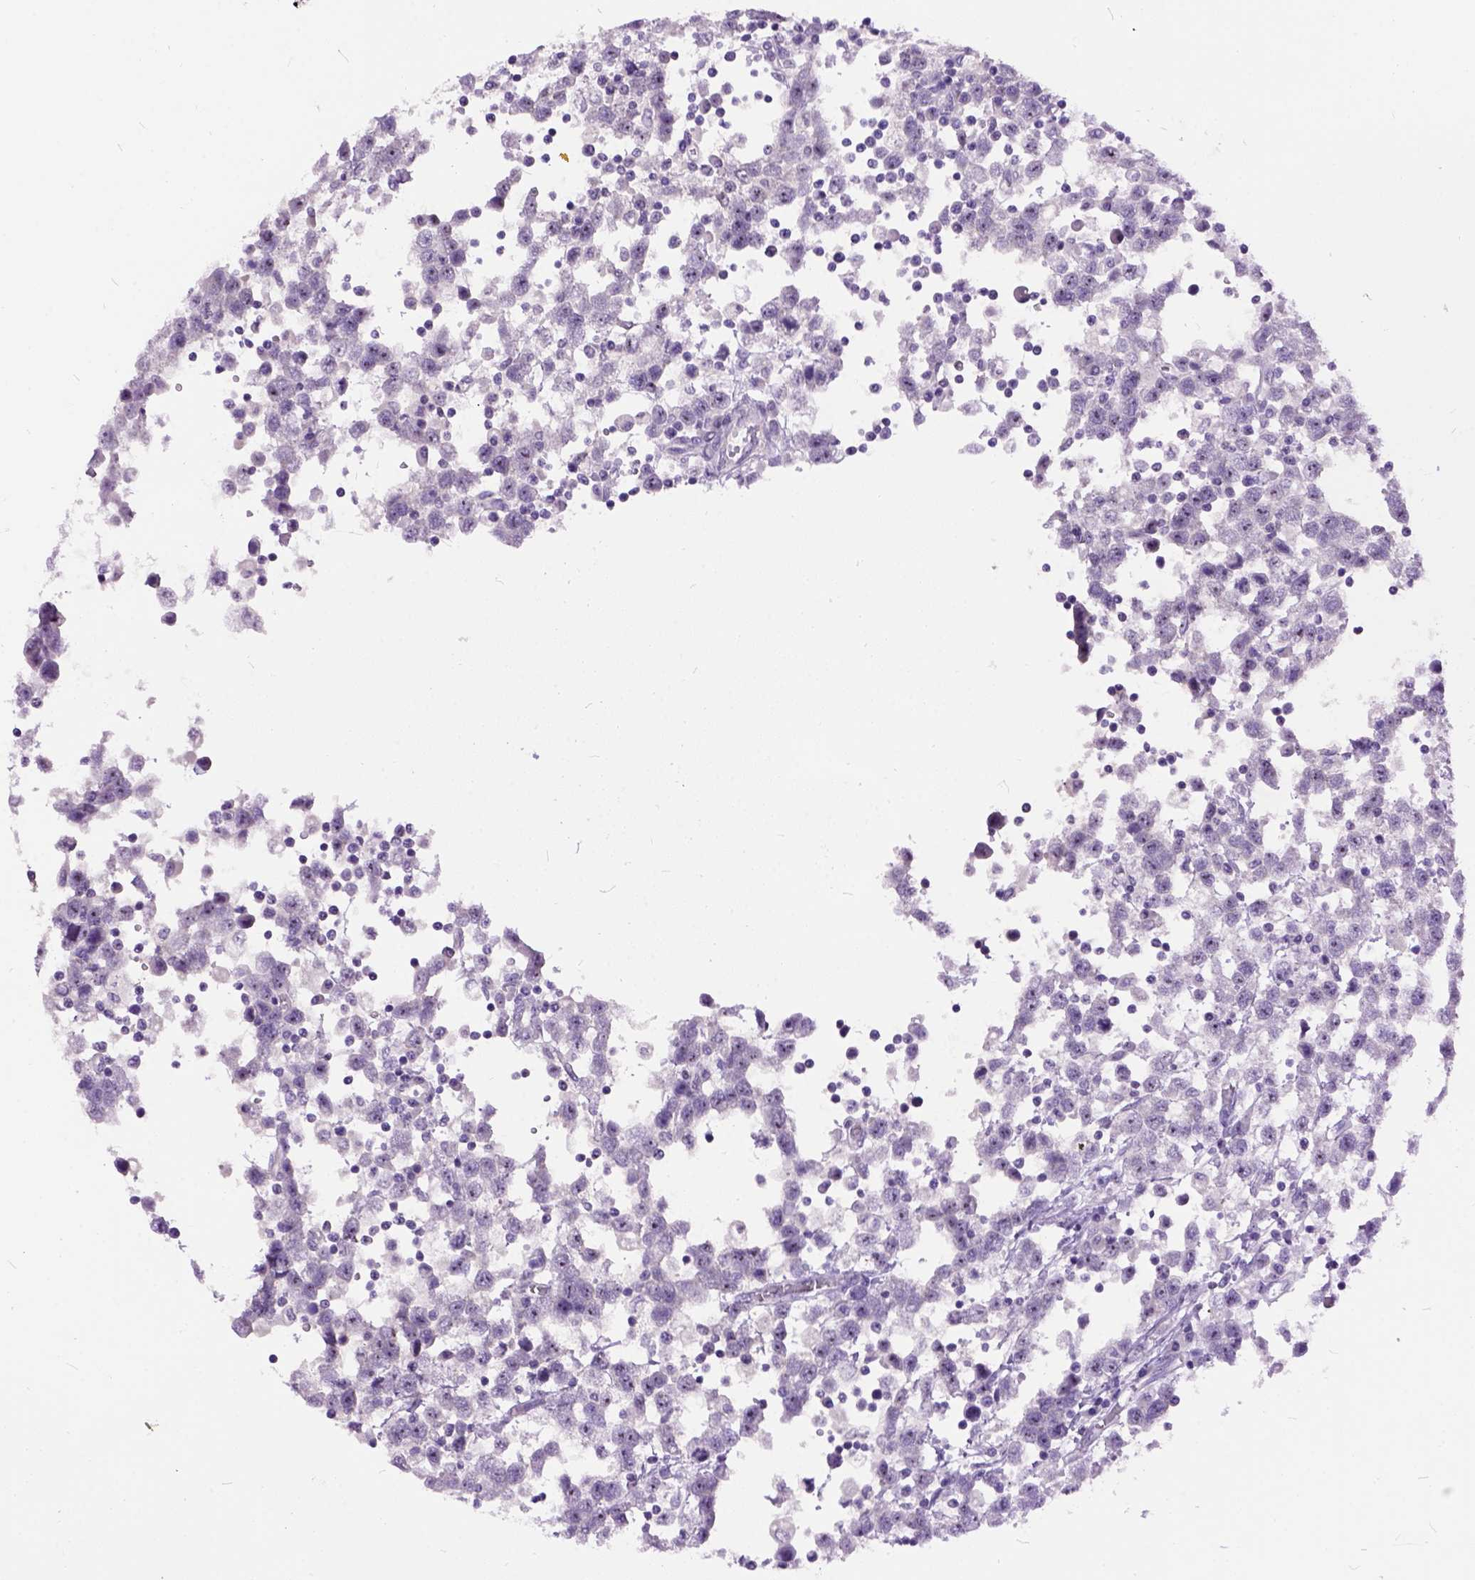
{"staining": {"intensity": "negative", "quantity": "none", "location": "none"}, "tissue": "testis cancer", "cell_type": "Tumor cells", "image_type": "cancer", "snomed": [{"axis": "morphology", "description": "Seminoma, NOS"}, {"axis": "topography", "description": "Testis"}], "caption": "A high-resolution photomicrograph shows immunohistochemistry staining of testis cancer, which exhibits no significant positivity in tumor cells.", "gene": "MAPT", "patient": {"sex": "male", "age": 34}}